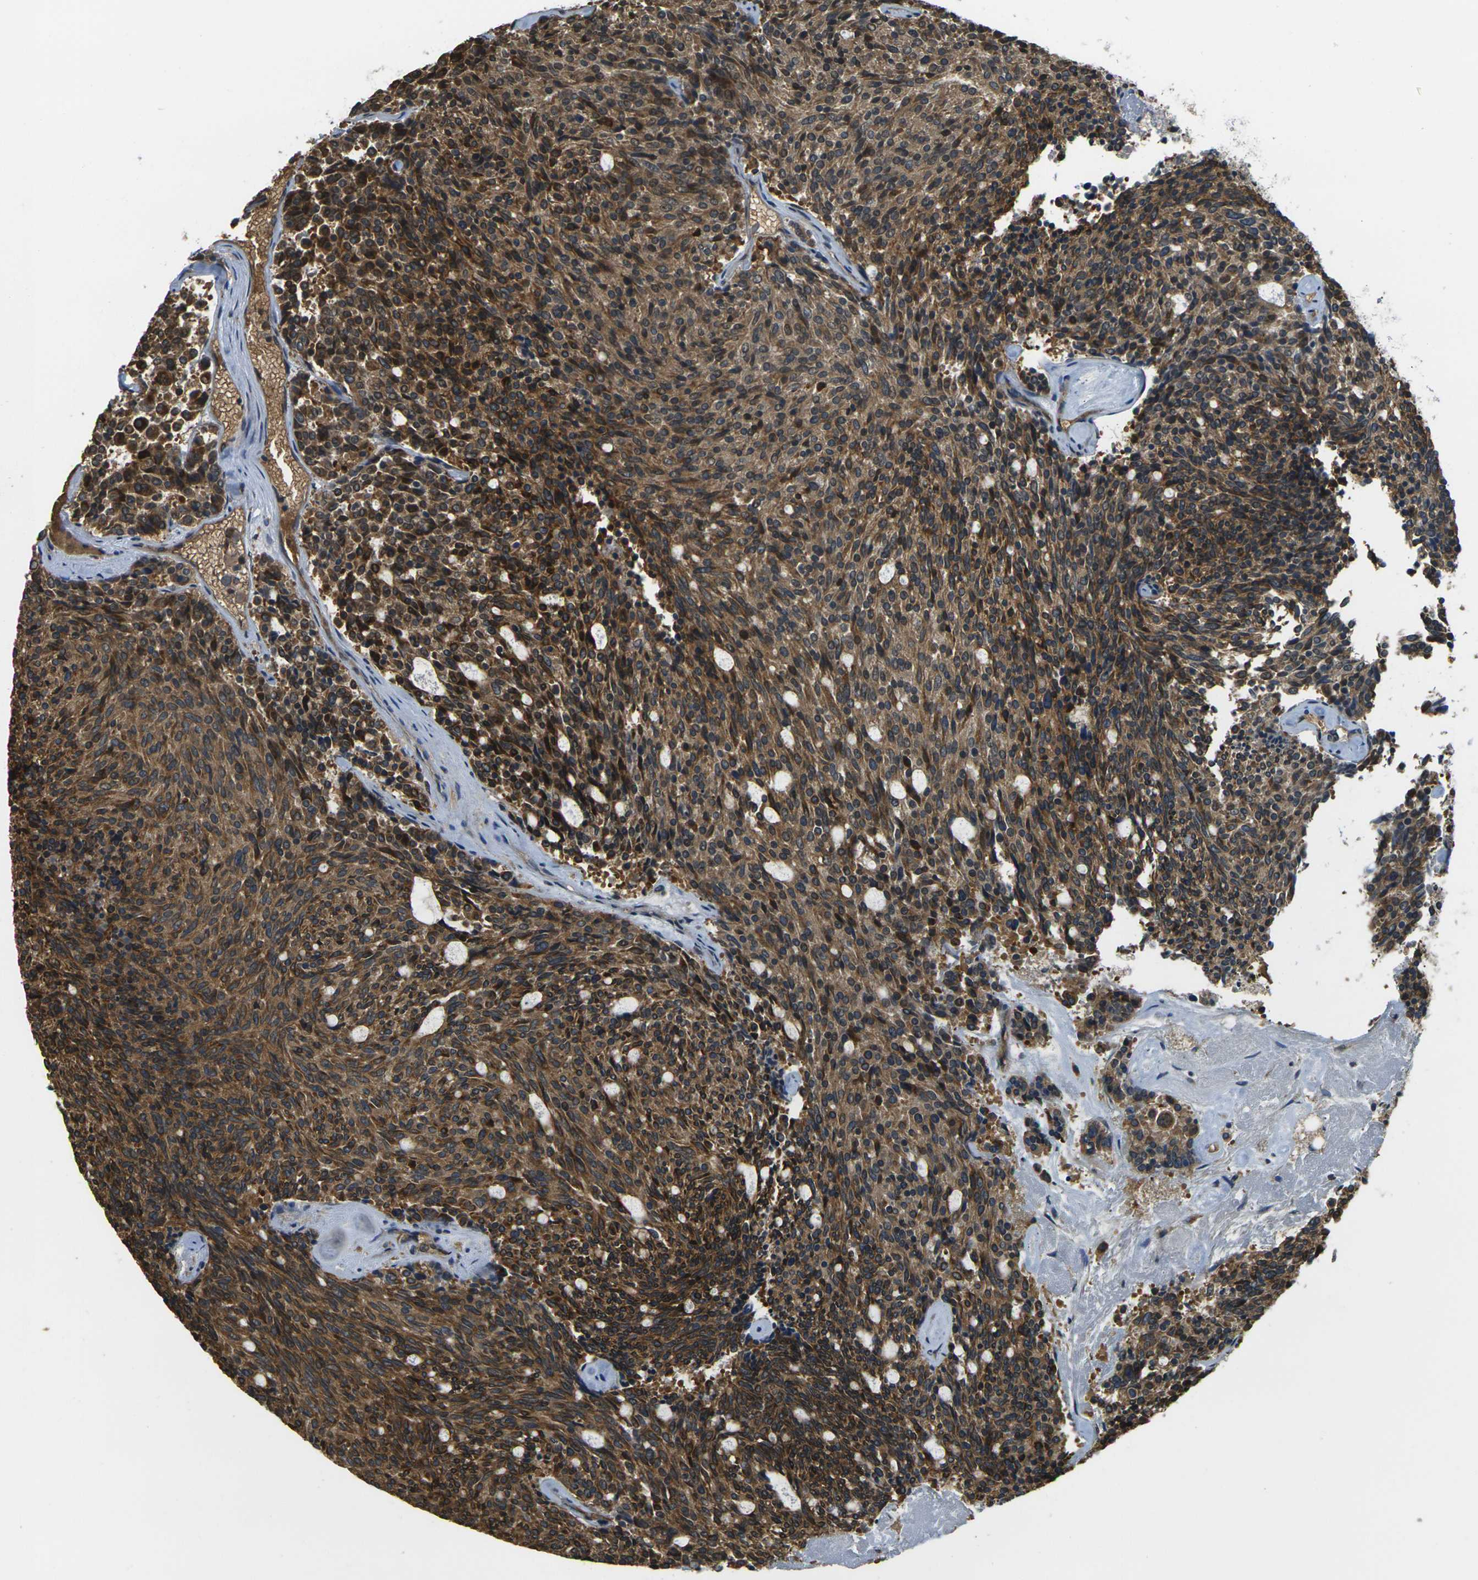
{"staining": {"intensity": "strong", "quantity": ">75%", "location": "cytoplasmic/membranous"}, "tissue": "carcinoid", "cell_type": "Tumor cells", "image_type": "cancer", "snomed": [{"axis": "morphology", "description": "Carcinoid, malignant, NOS"}, {"axis": "topography", "description": "Pancreas"}], "caption": "Malignant carcinoid stained with a brown dye exhibits strong cytoplasmic/membranous positive staining in about >75% of tumor cells.", "gene": "CAST", "patient": {"sex": "female", "age": 54}}